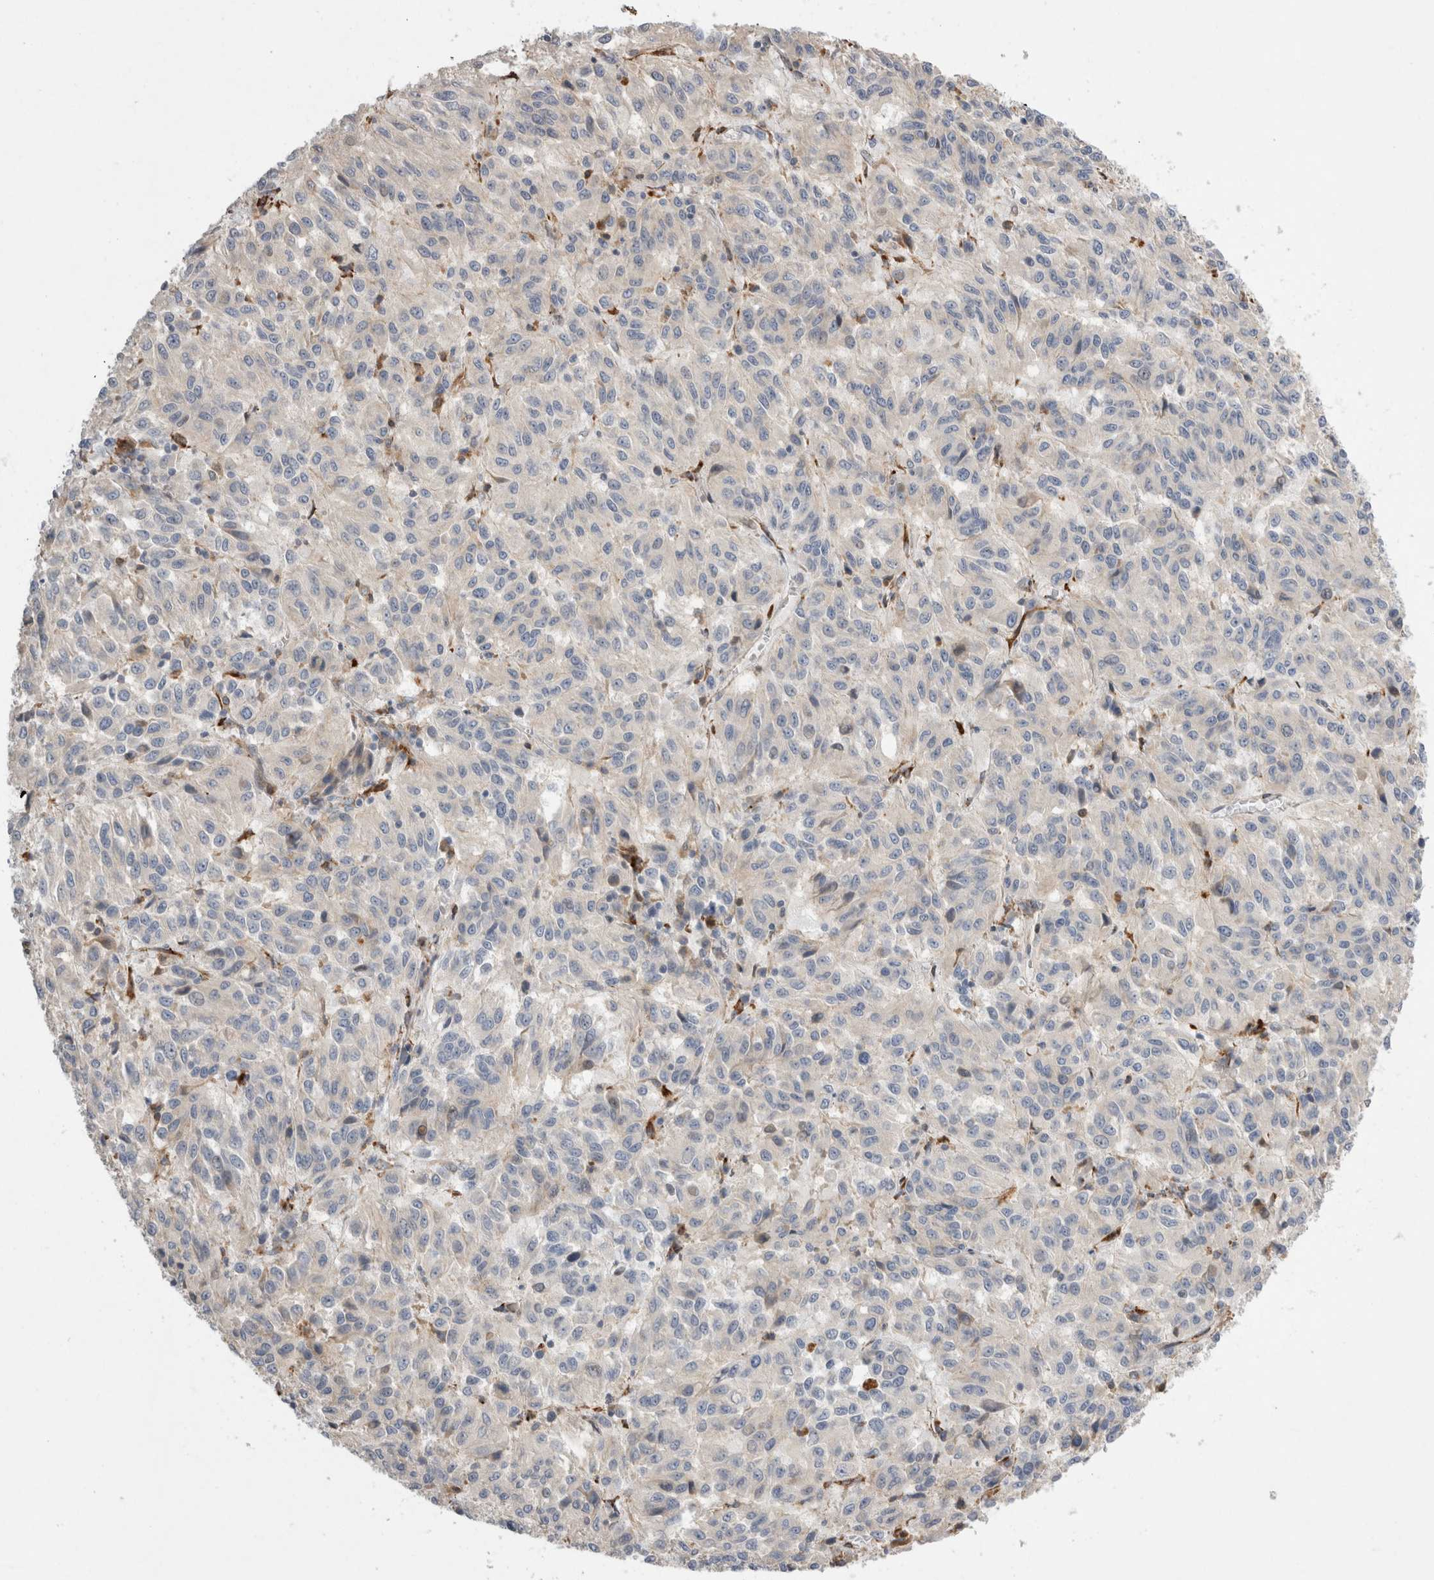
{"staining": {"intensity": "negative", "quantity": "none", "location": "none"}, "tissue": "melanoma", "cell_type": "Tumor cells", "image_type": "cancer", "snomed": [{"axis": "morphology", "description": "Malignant melanoma, Metastatic site"}, {"axis": "topography", "description": "Lung"}], "caption": "High power microscopy photomicrograph of an immunohistochemistry (IHC) image of melanoma, revealing no significant positivity in tumor cells.", "gene": "TRMT9B", "patient": {"sex": "male", "age": 64}}